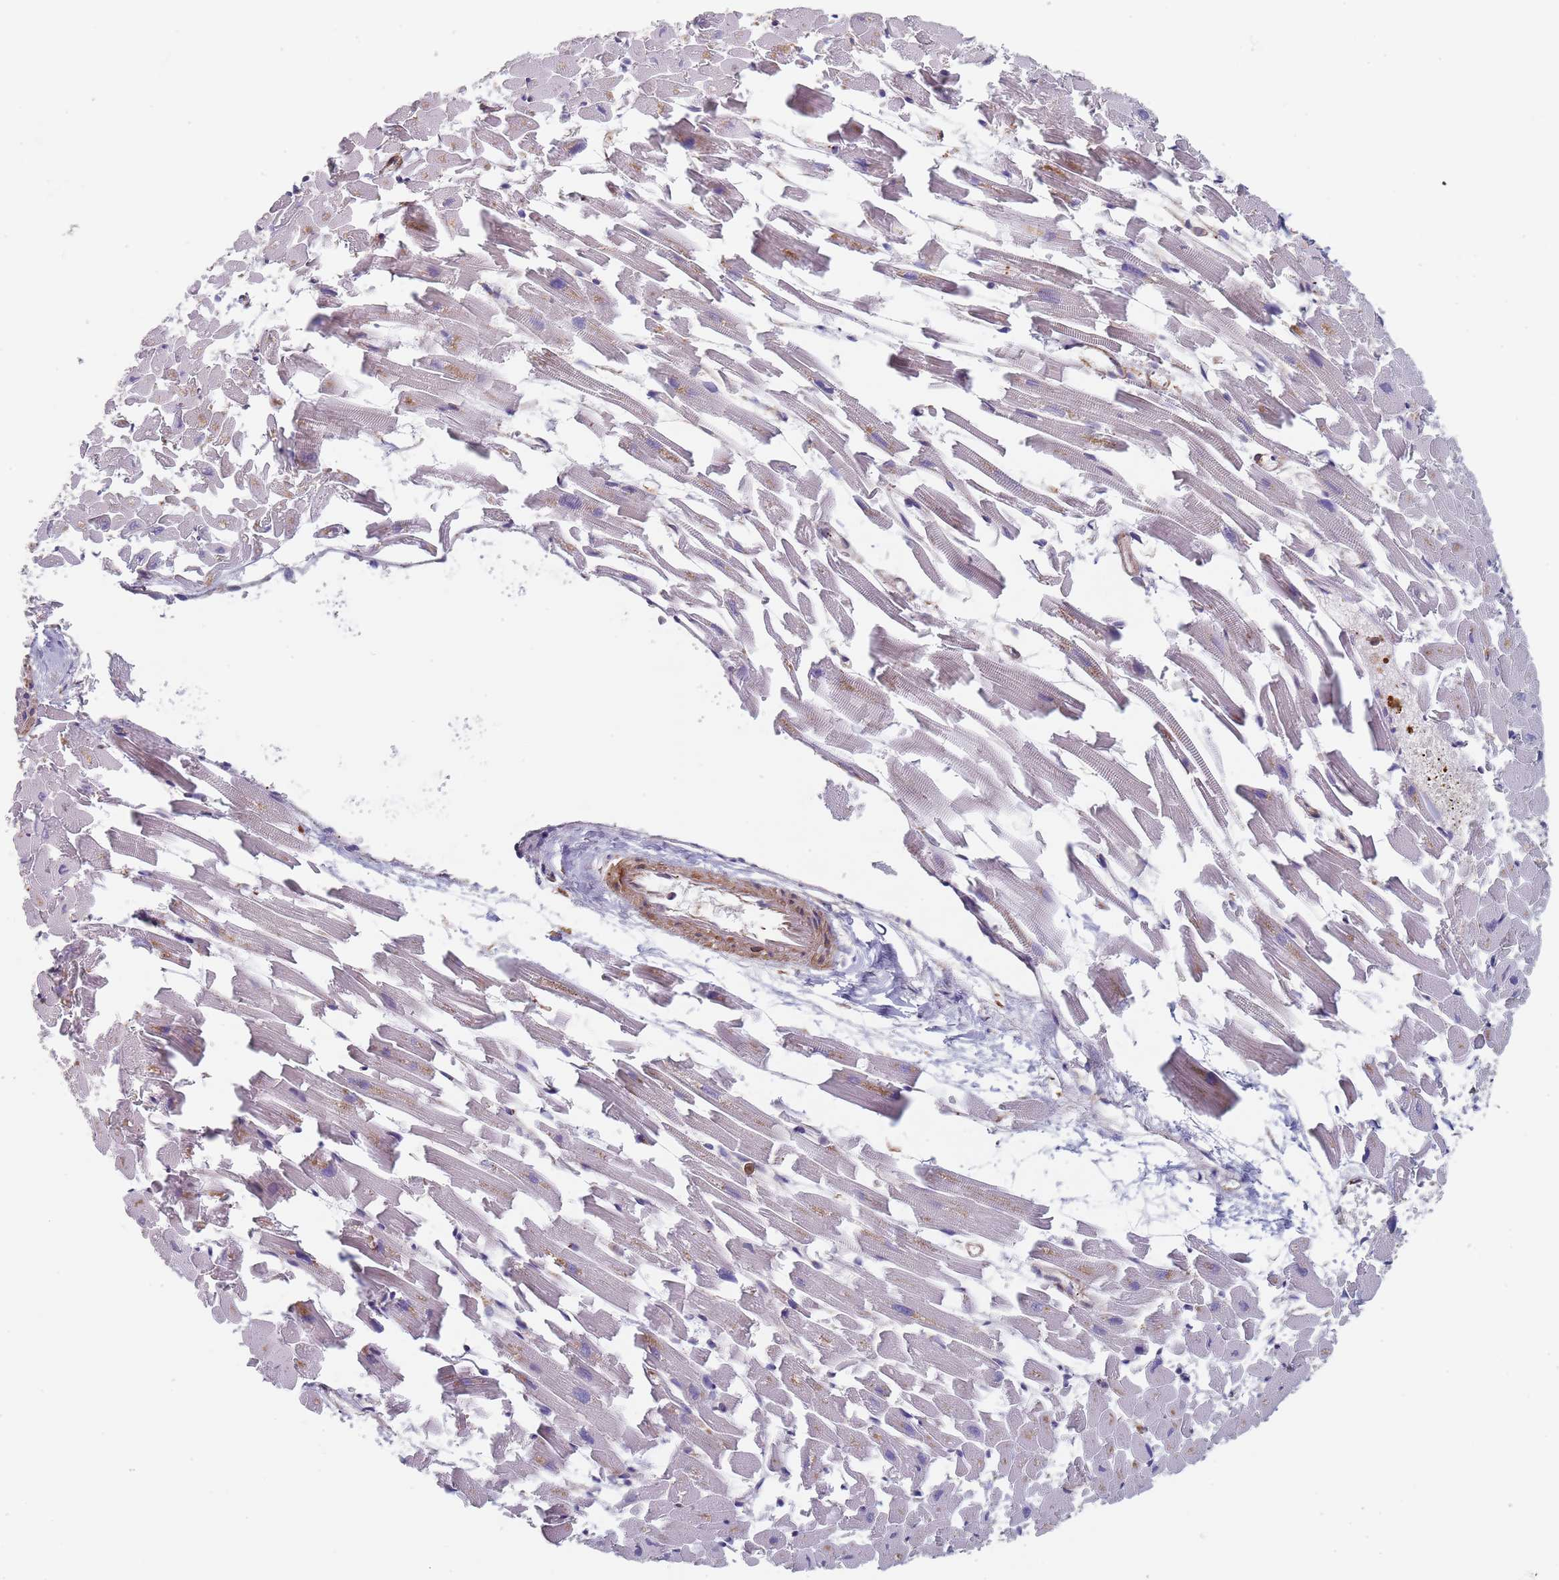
{"staining": {"intensity": "negative", "quantity": "none", "location": "none"}, "tissue": "heart muscle", "cell_type": "Cardiomyocytes", "image_type": "normal", "snomed": [{"axis": "morphology", "description": "Normal tissue, NOS"}, {"axis": "topography", "description": "Heart"}], "caption": "Immunohistochemistry (IHC) histopathology image of unremarkable human heart muscle stained for a protein (brown), which exhibits no staining in cardiomyocytes.", "gene": "DCUN1D3", "patient": {"sex": "female", "age": 64}}